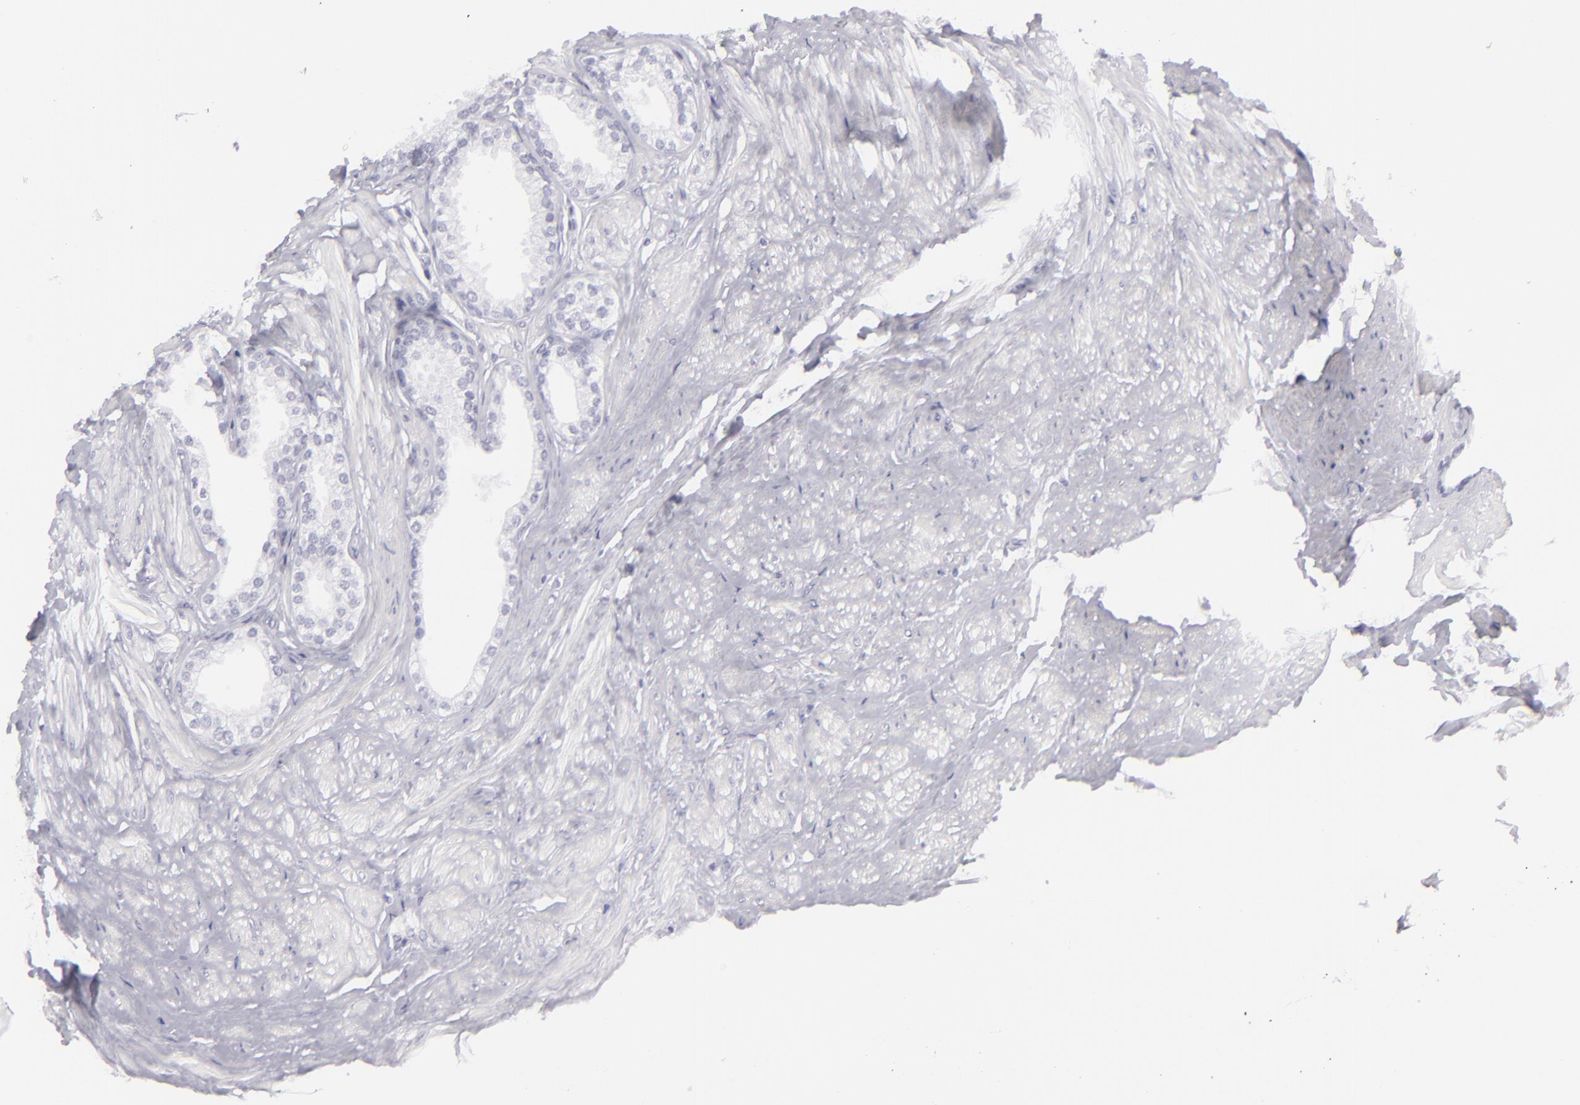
{"staining": {"intensity": "negative", "quantity": "none", "location": "none"}, "tissue": "prostate", "cell_type": "Glandular cells", "image_type": "normal", "snomed": [{"axis": "morphology", "description": "Normal tissue, NOS"}, {"axis": "topography", "description": "Prostate"}], "caption": "Image shows no protein positivity in glandular cells of unremarkable prostate. Nuclei are stained in blue.", "gene": "FLG", "patient": {"sex": "male", "age": 64}}